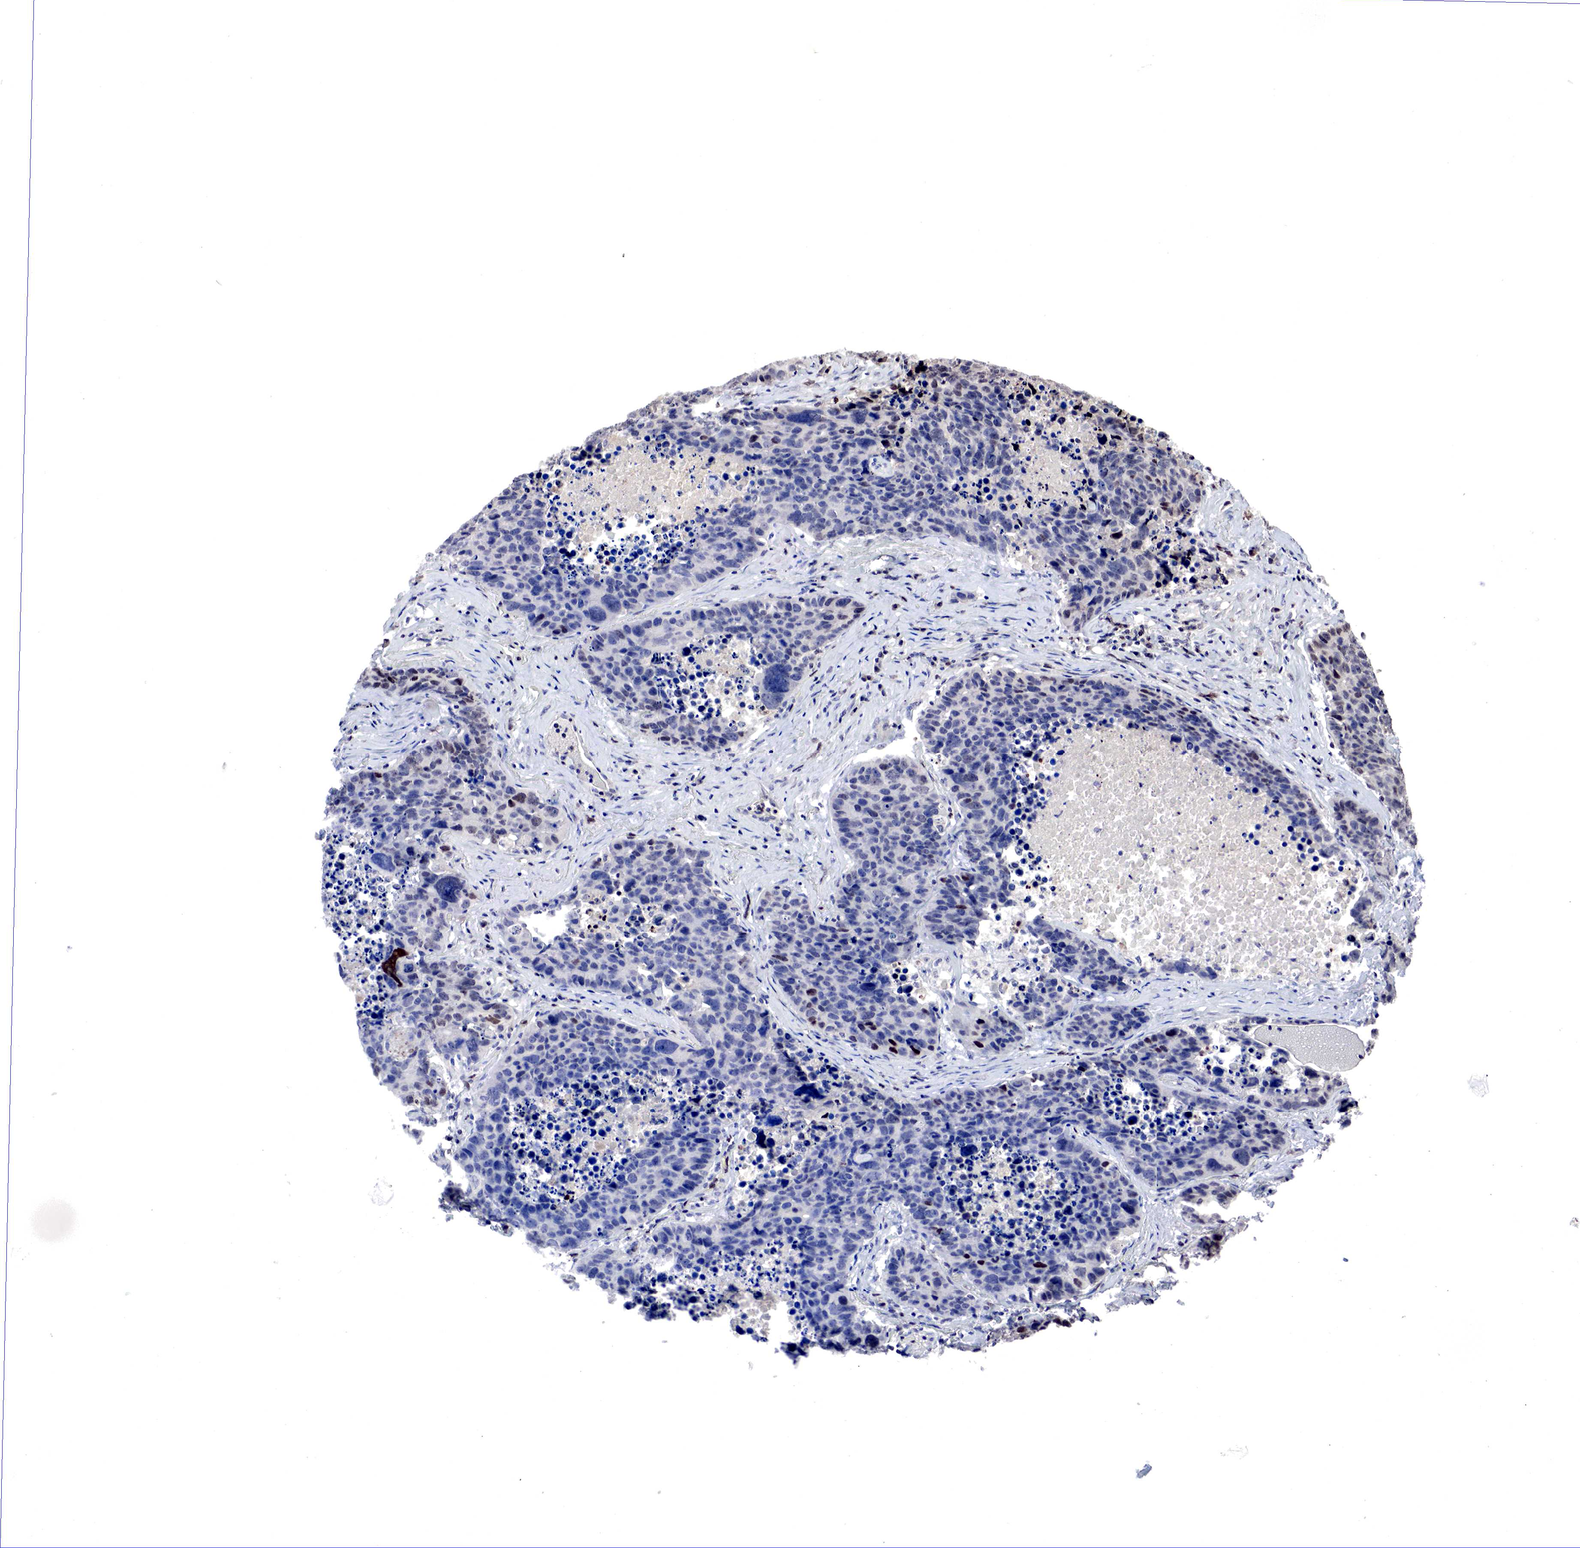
{"staining": {"intensity": "weak", "quantity": "<25%", "location": "nuclear"}, "tissue": "lung cancer", "cell_type": "Tumor cells", "image_type": "cancer", "snomed": [{"axis": "morphology", "description": "Carcinoid, malignant, NOS"}, {"axis": "topography", "description": "Lung"}], "caption": "Tumor cells are negative for brown protein staining in lung cancer.", "gene": "DACH2", "patient": {"sex": "male", "age": 60}}